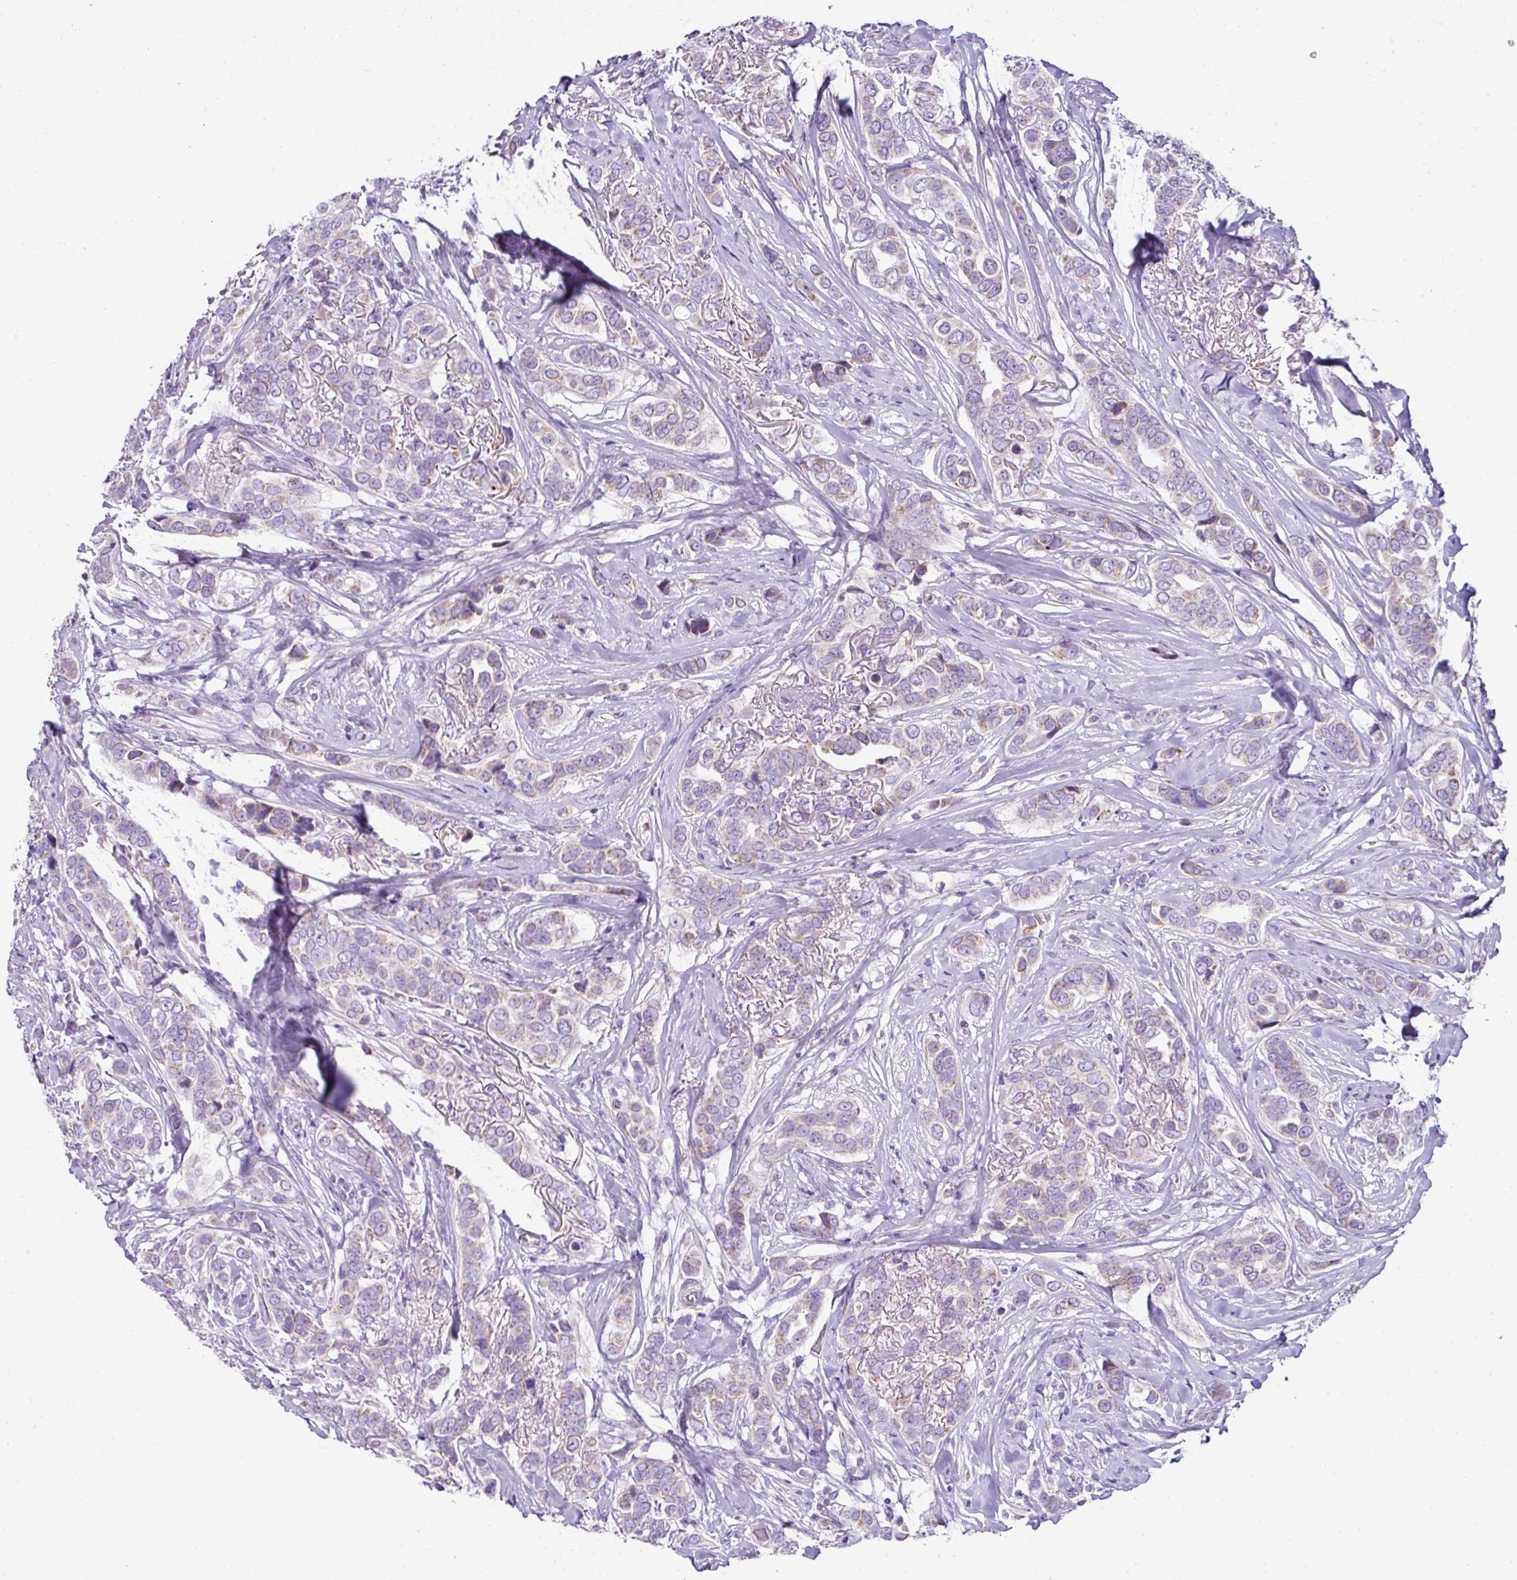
{"staining": {"intensity": "weak", "quantity": "25%-75%", "location": "cytoplasmic/membranous"}, "tissue": "breast cancer", "cell_type": "Tumor cells", "image_type": "cancer", "snomed": [{"axis": "morphology", "description": "Lobular carcinoma"}, {"axis": "topography", "description": "Breast"}], "caption": "Protein expression by IHC shows weak cytoplasmic/membranous positivity in approximately 25%-75% of tumor cells in breast lobular carcinoma. The protein of interest is shown in brown color, while the nuclei are stained blue.", "gene": "PGAP4", "patient": {"sex": "female", "age": 51}}